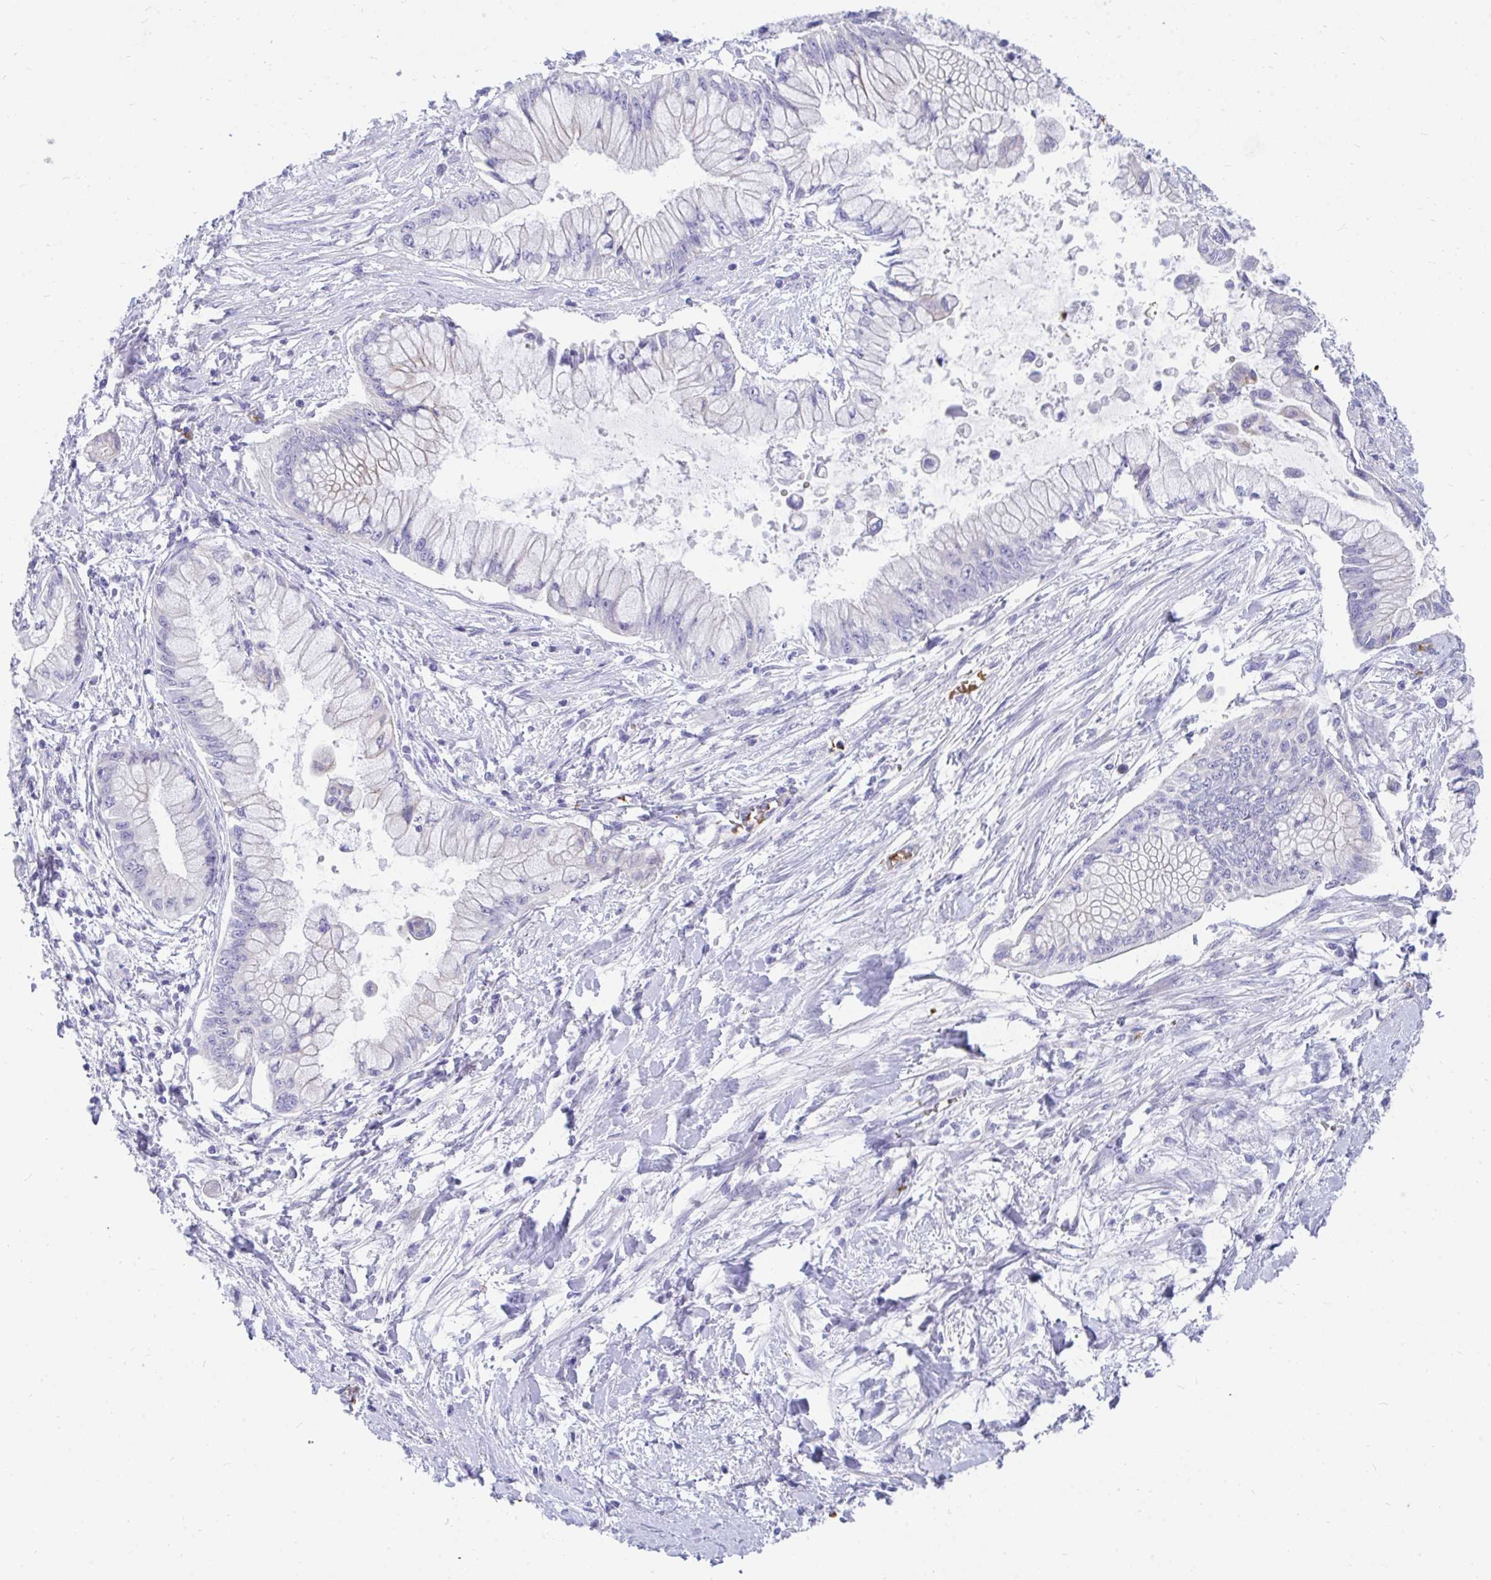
{"staining": {"intensity": "negative", "quantity": "none", "location": "none"}, "tissue": "pancreatic cancer", "cell_type": "Tumor cells", "image_type": "cancer", "snomed": [{"axis": "morphology", "description": "Adenocarcinoma, NOS"}, {"axis": "topography", "description": "Pancreas"}], "caption": "Tumor cells show no significant protein expression in pancreatic adenocarcinoma.", "gene": "MROH2B", "patient": {"sex": "male", "age": 48}}